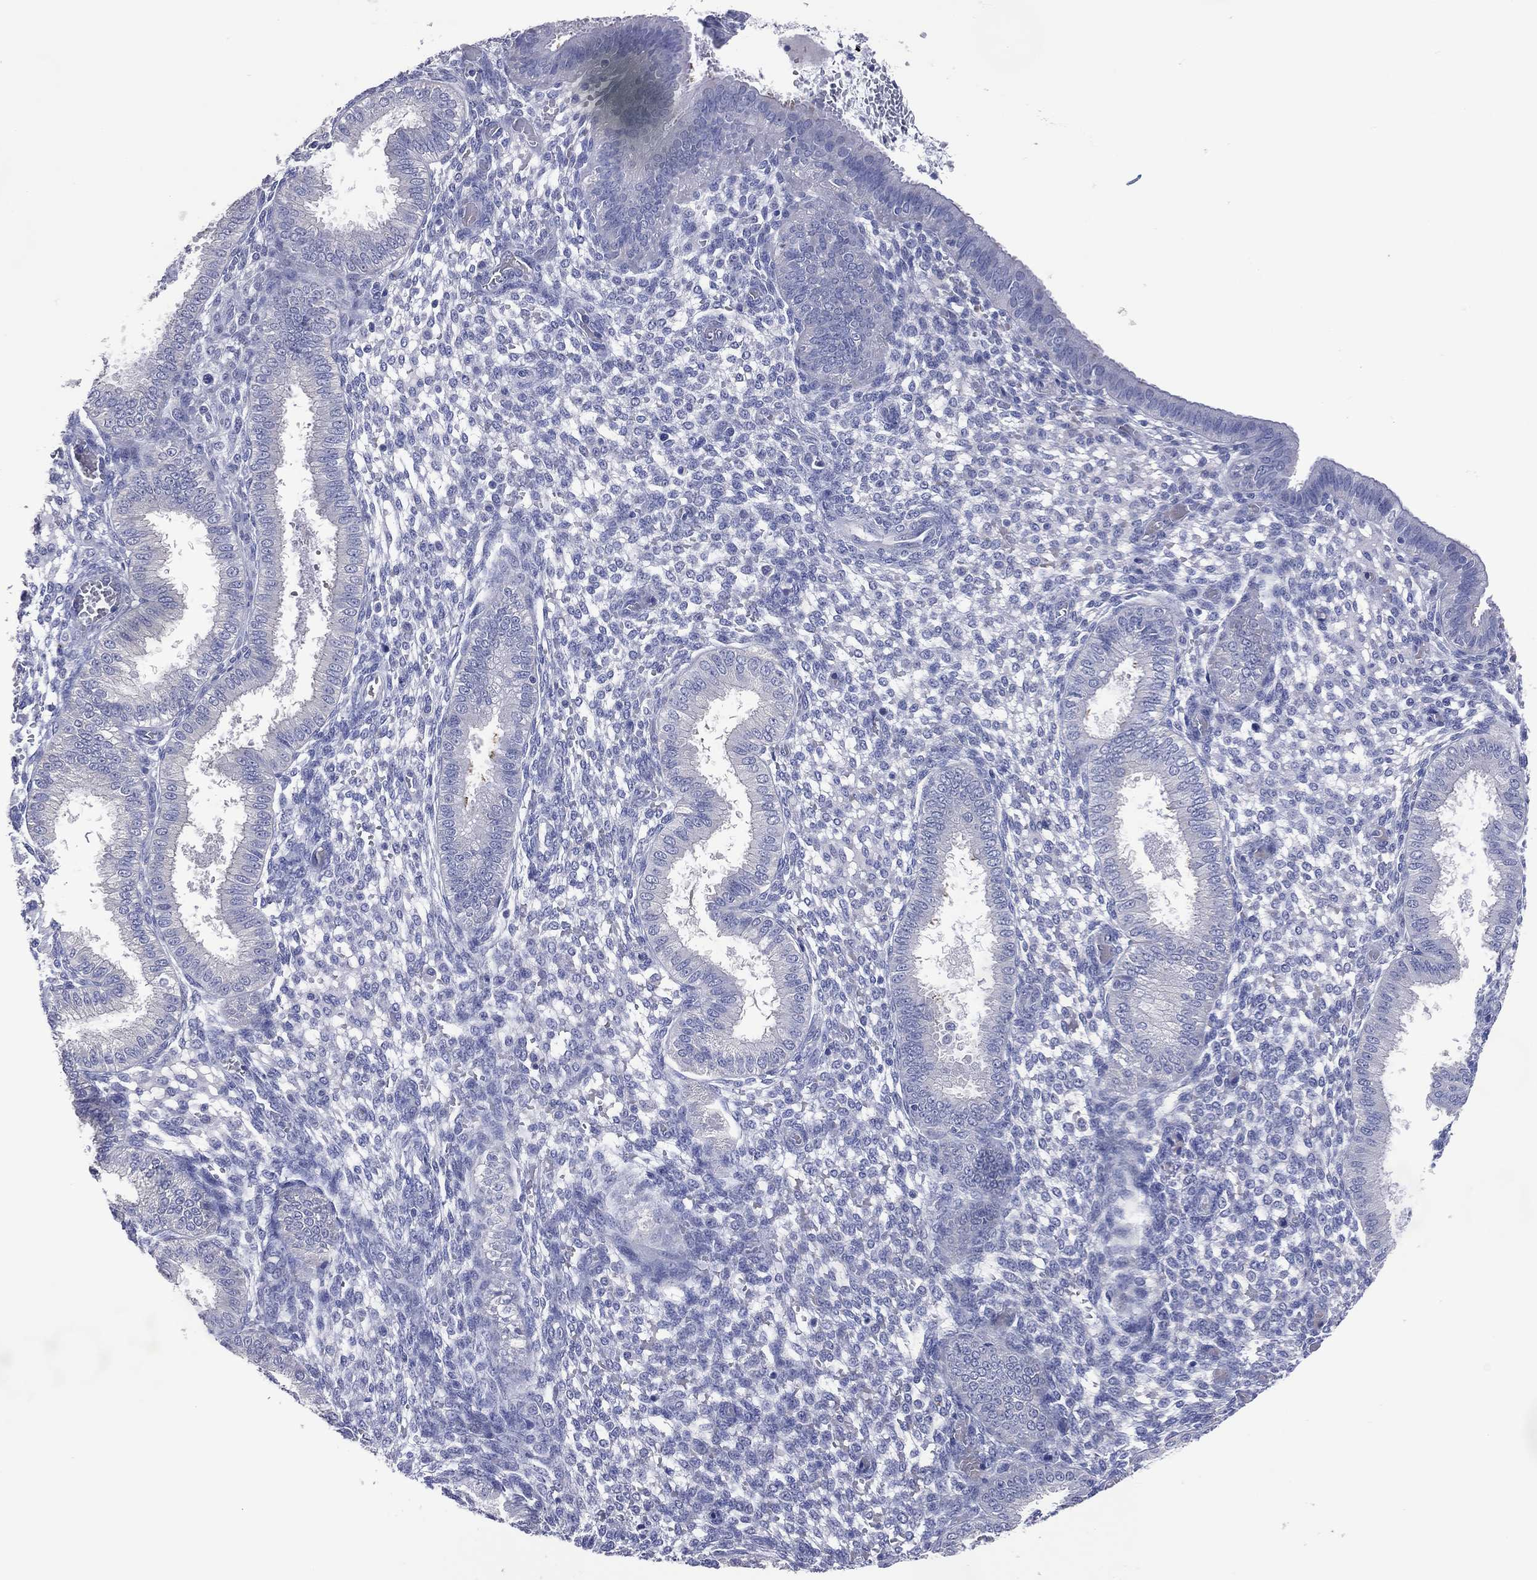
{"staining": {"intensity": "negative", "quantity": "none", "location": "none"}, "tissue": "endometrium", "cell_type": "Cells in endometrial stroma", "image_type": "normal", "snomed": [{"axis": "morphology", "description": "Normal tissue, NOS"}, {"axis": "topography", "description": "Endometrium"}], "caption": "The IHC image has no significant expression in cells in endometrial stroma of endometrium.", "gene": "DNAH6", "patient": {"sex": "female", "age": 43}}